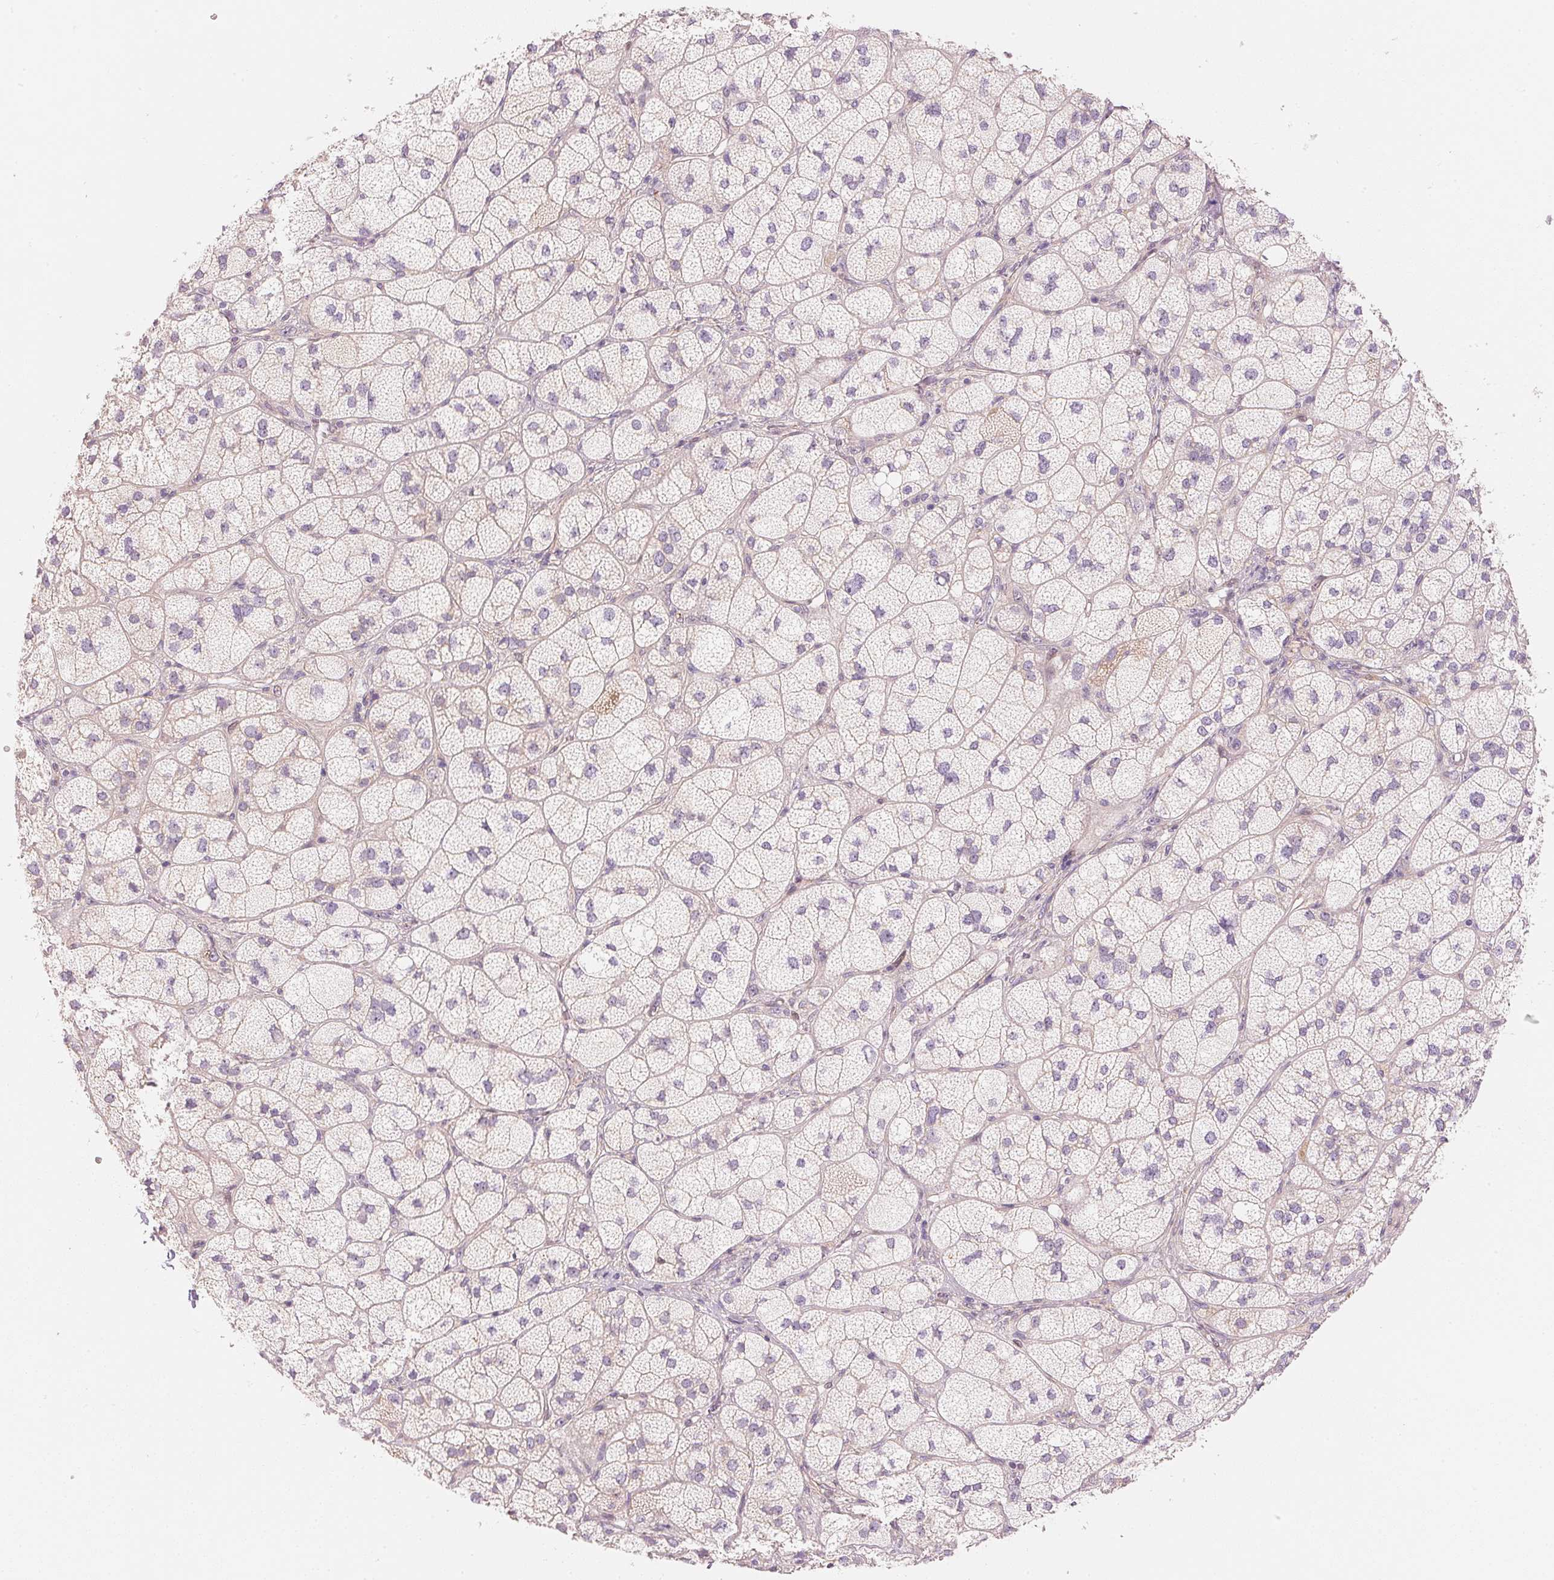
{"staining": {"intensity": "weak", "quantity": "<25%", "location": "cytoplasmic/membranous"}, "tissue": "adrenal gland", "cell_type": "Glandular cells", "image_type": "normal", "snomed": [{"axis": "morphology", "description": "Normal tissue, NOS"}, {"axis": "topography", "description": "Adrenal gland"}], "caption": "Photomicrograph shows no protein expression in glandular cells of normal adrenal gland.", "gene": "SMTN", "patient": {"sex": "female", "age": 60}}